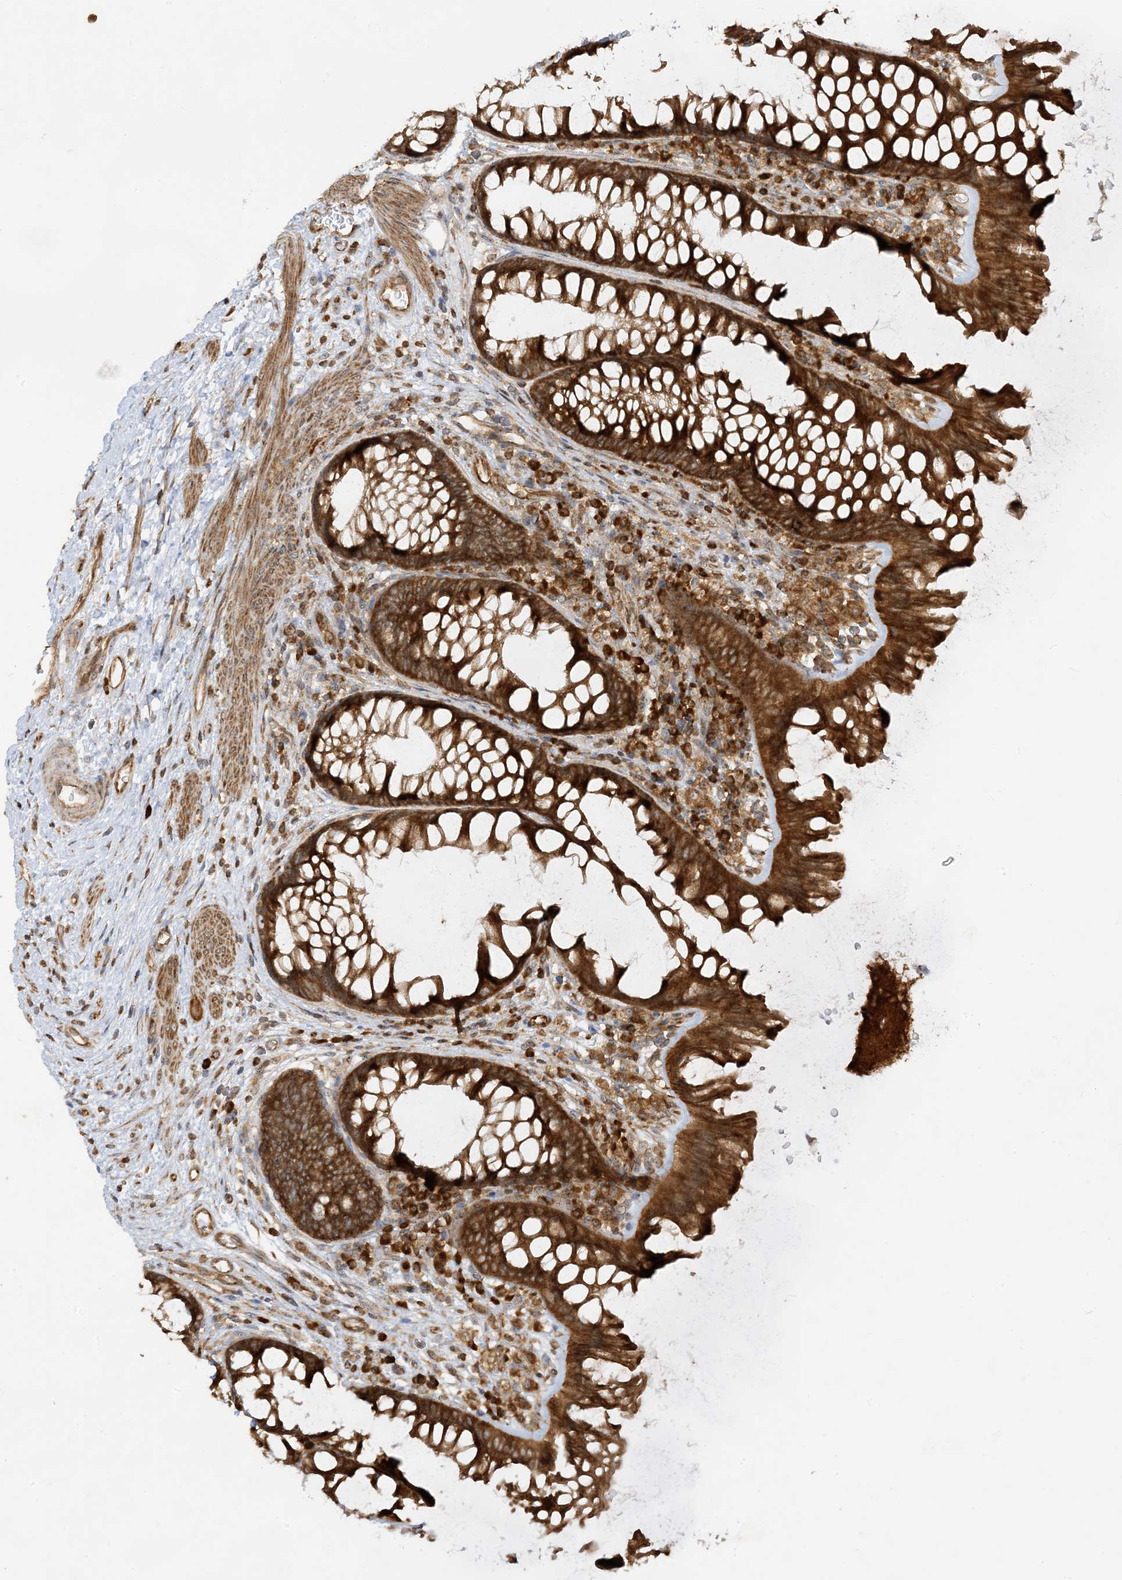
{"staining": {"intensity": "strong", "quantity": ">75%", "location": "cytoplasmic/membranous"}, "tissue": "colon", "cell_type": "Endothelial cells", "image_type": "normal", "snomed": [{"axis": "morphology", "description": "Normal tissue, NOS"}, {"axis": "topography", "description": "Colon"}], "caption": "A micrograph of human colon stained for a protein demonstrates strong cytoplasmic/membranous brown staining in endothelial cells. (Stains: DAB (3,3'-diaminobenzidine) in brown, nuclei in blue, Microscopy: brightfield microscopy at high magnification).", "gene": "SRP72", "patient": {"sex": "female", "age": 62}}